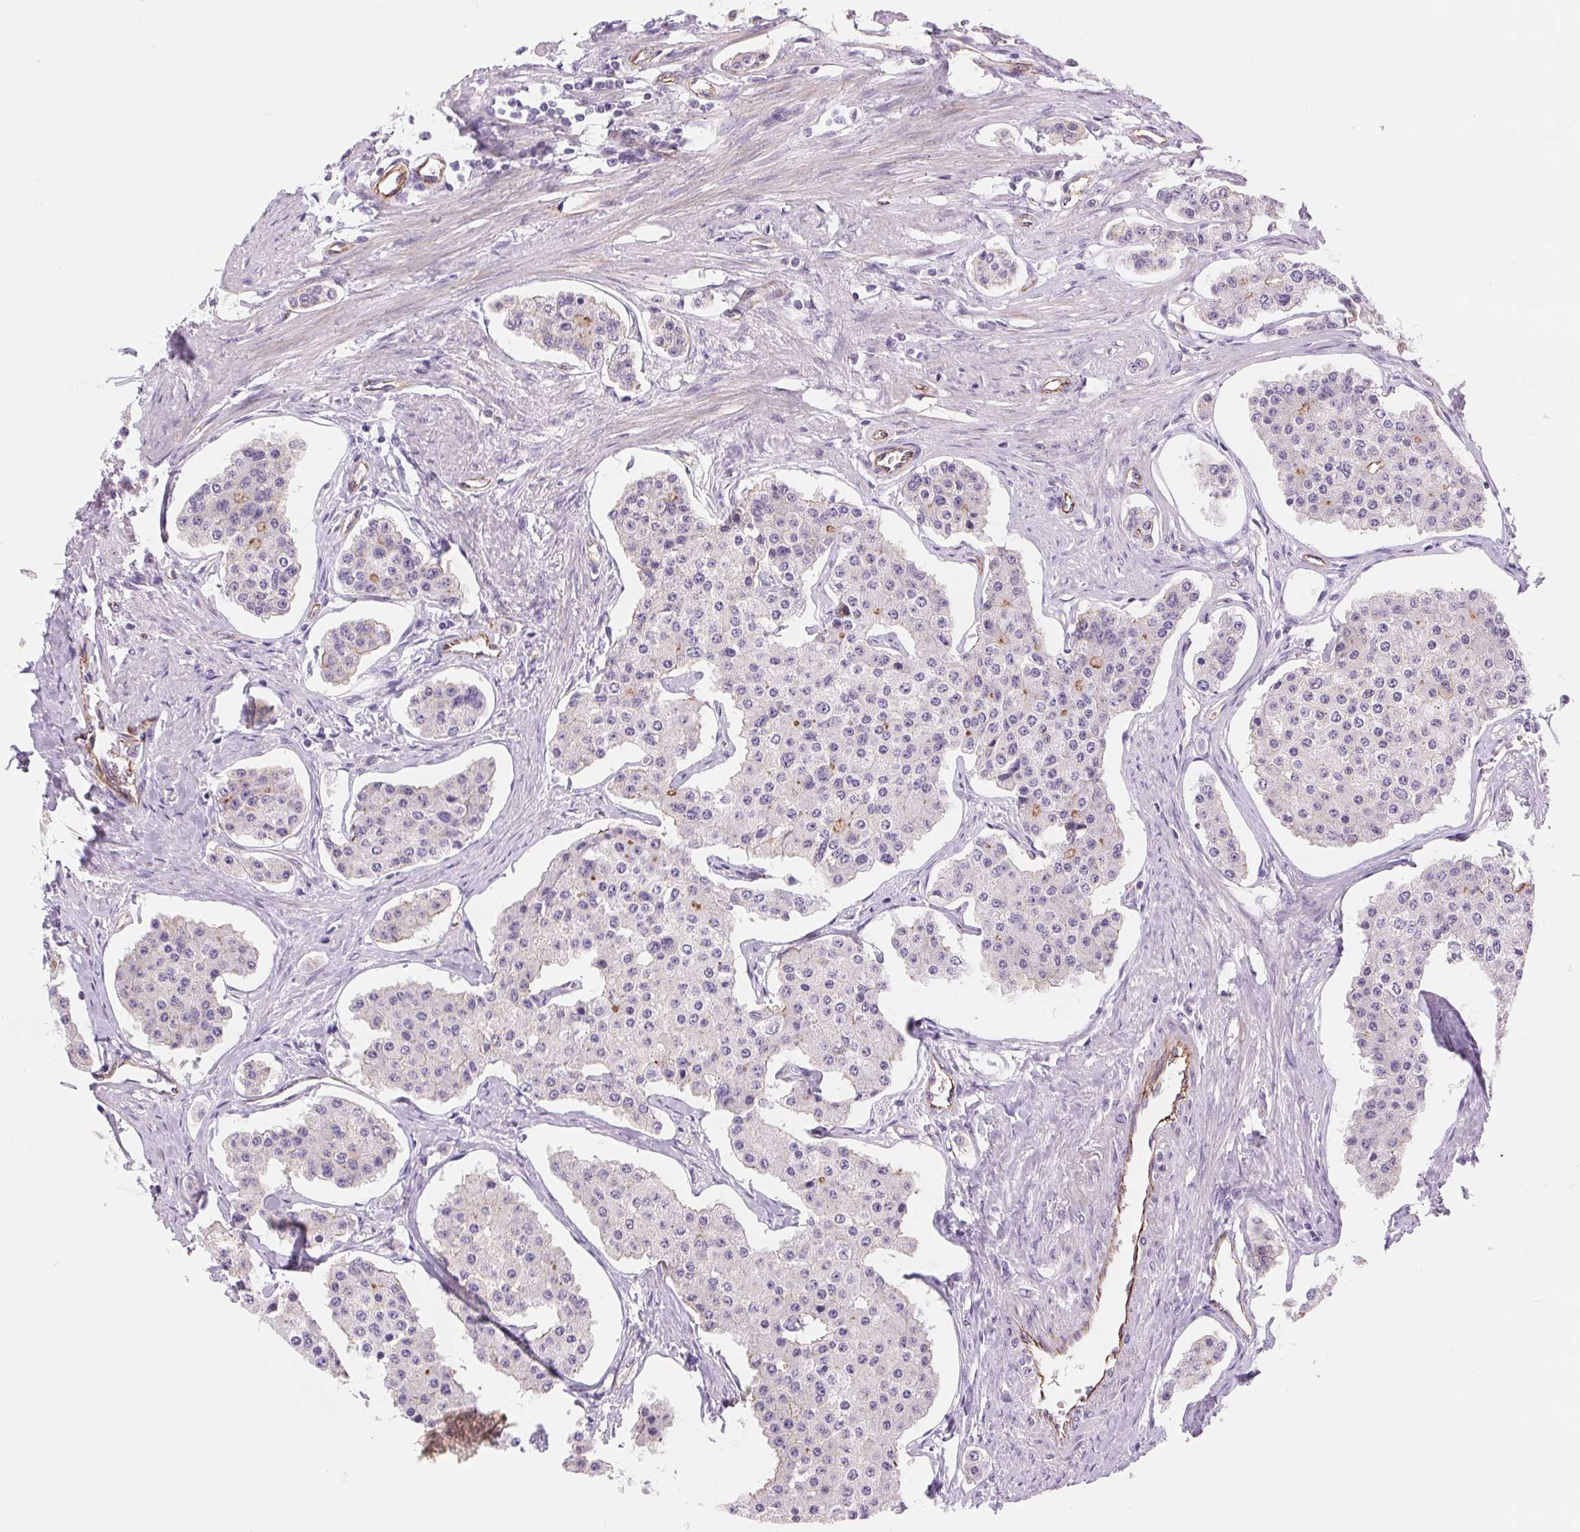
{"staining": {"intensity": "moderate", "quantity": "<25%", "location": "cytoplasmic/membranous"}, "tissue": "carcinoid", "cell_type": "Tumor cells", "image_type": "cancer", "snomed": [{"axis": "morphology", "description": "Carcinoid, malignant, NOS"}, {"axis": "topography", "description": "Small intestine"}], "caption": "Protein staining reveals moderate cytoplasmic/membranous expression in about <25% of tumor cells in carcinoid.", "gene": "DIXDC1", "patient": {"sex": "female", "age": 65}}